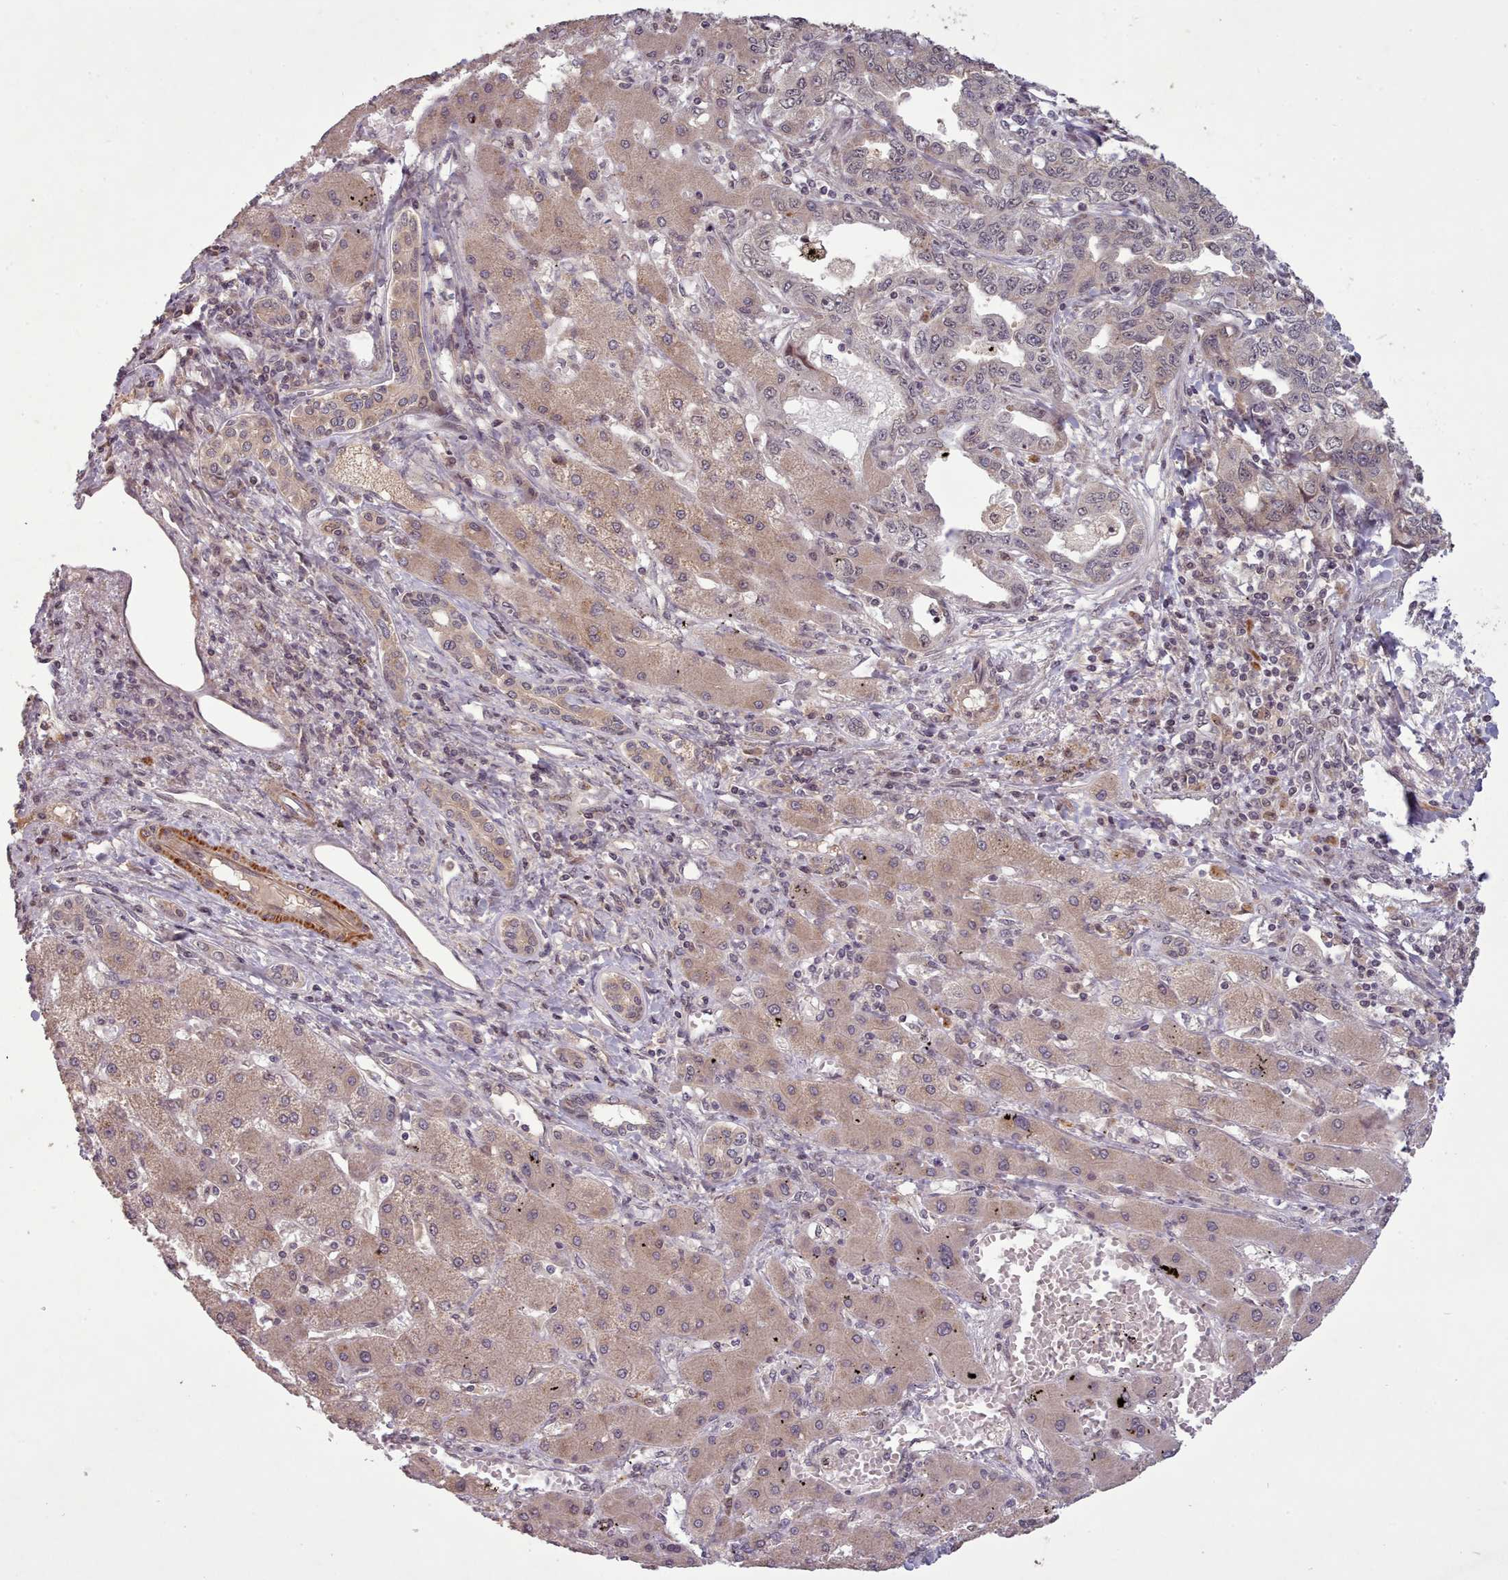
{"staining": {"intensity": "moderate", "quantity": "25%-75%", "location": "cytoplasmic/membranous,nuclear"}, "tissue": "liver cancer", "cell_type": "Tumor cells", "image_type": "cancer", "snomed": [{"axis": "morphology", "description": "Cholangiocarcinoma"}, {"axis": "topography", "description": "Liver"}], "caption": "IHC histopathology image of neoplastic tissue: human liver cholangiocarcinoma stained using immunohistochemistry (IHC) displays medium levels of moderate protein expression localized specifically in the cytoplasmic/membranous and nuclear of tumor cells, appearing as a cytoplasmic/membranous and nuclear brown color.", "gene": "CDC6", "patient": {"sex": "male", "age": 59}}